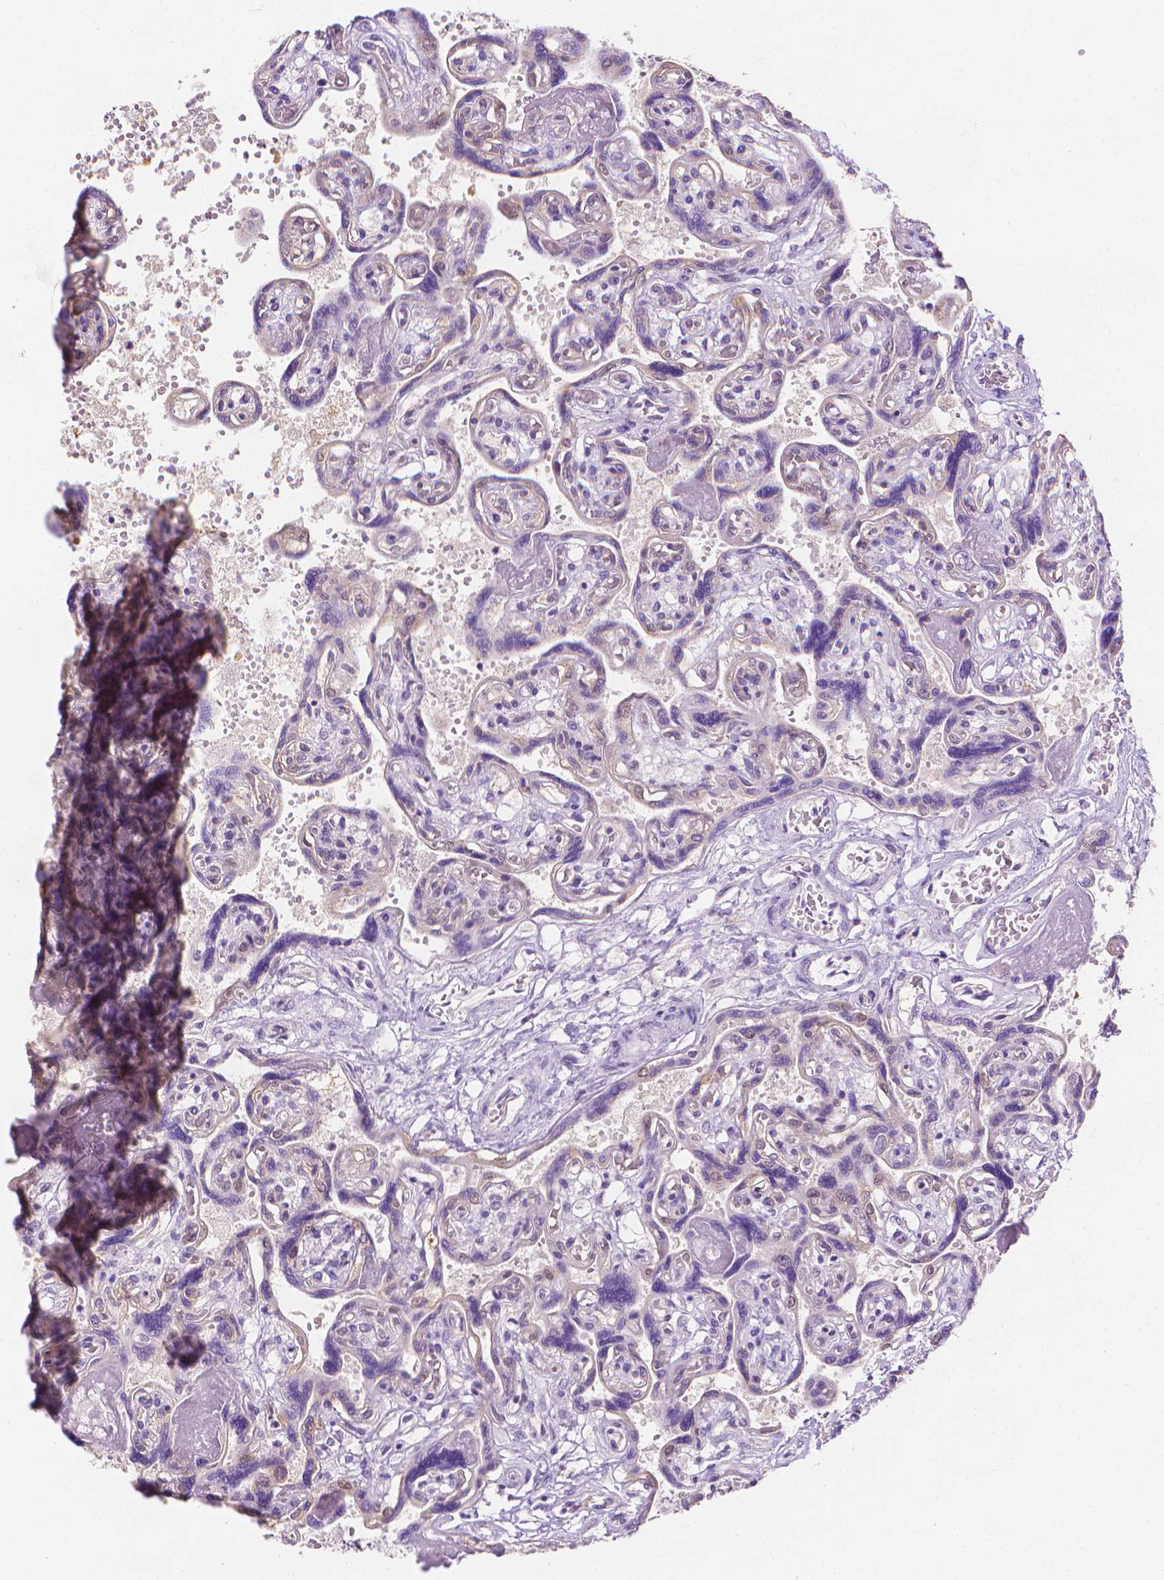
{"staining": {"intensity": "negative", "quantity": "none", "location": "none"}, "tissue": "placenta", "cell_type": "Decidual cells", "image_type": "normal", "snomed": [{"axis": "morphology", "description": "Normal tissue, NOS"}, {"axis": "topography", "description": "Placenta"}], "caption": "Benign placenta was stained to show a protein in brown. There is no significant expression in decidual cells.", "gene": "FASN", "patient": {"sex": "female", "age": 32}}